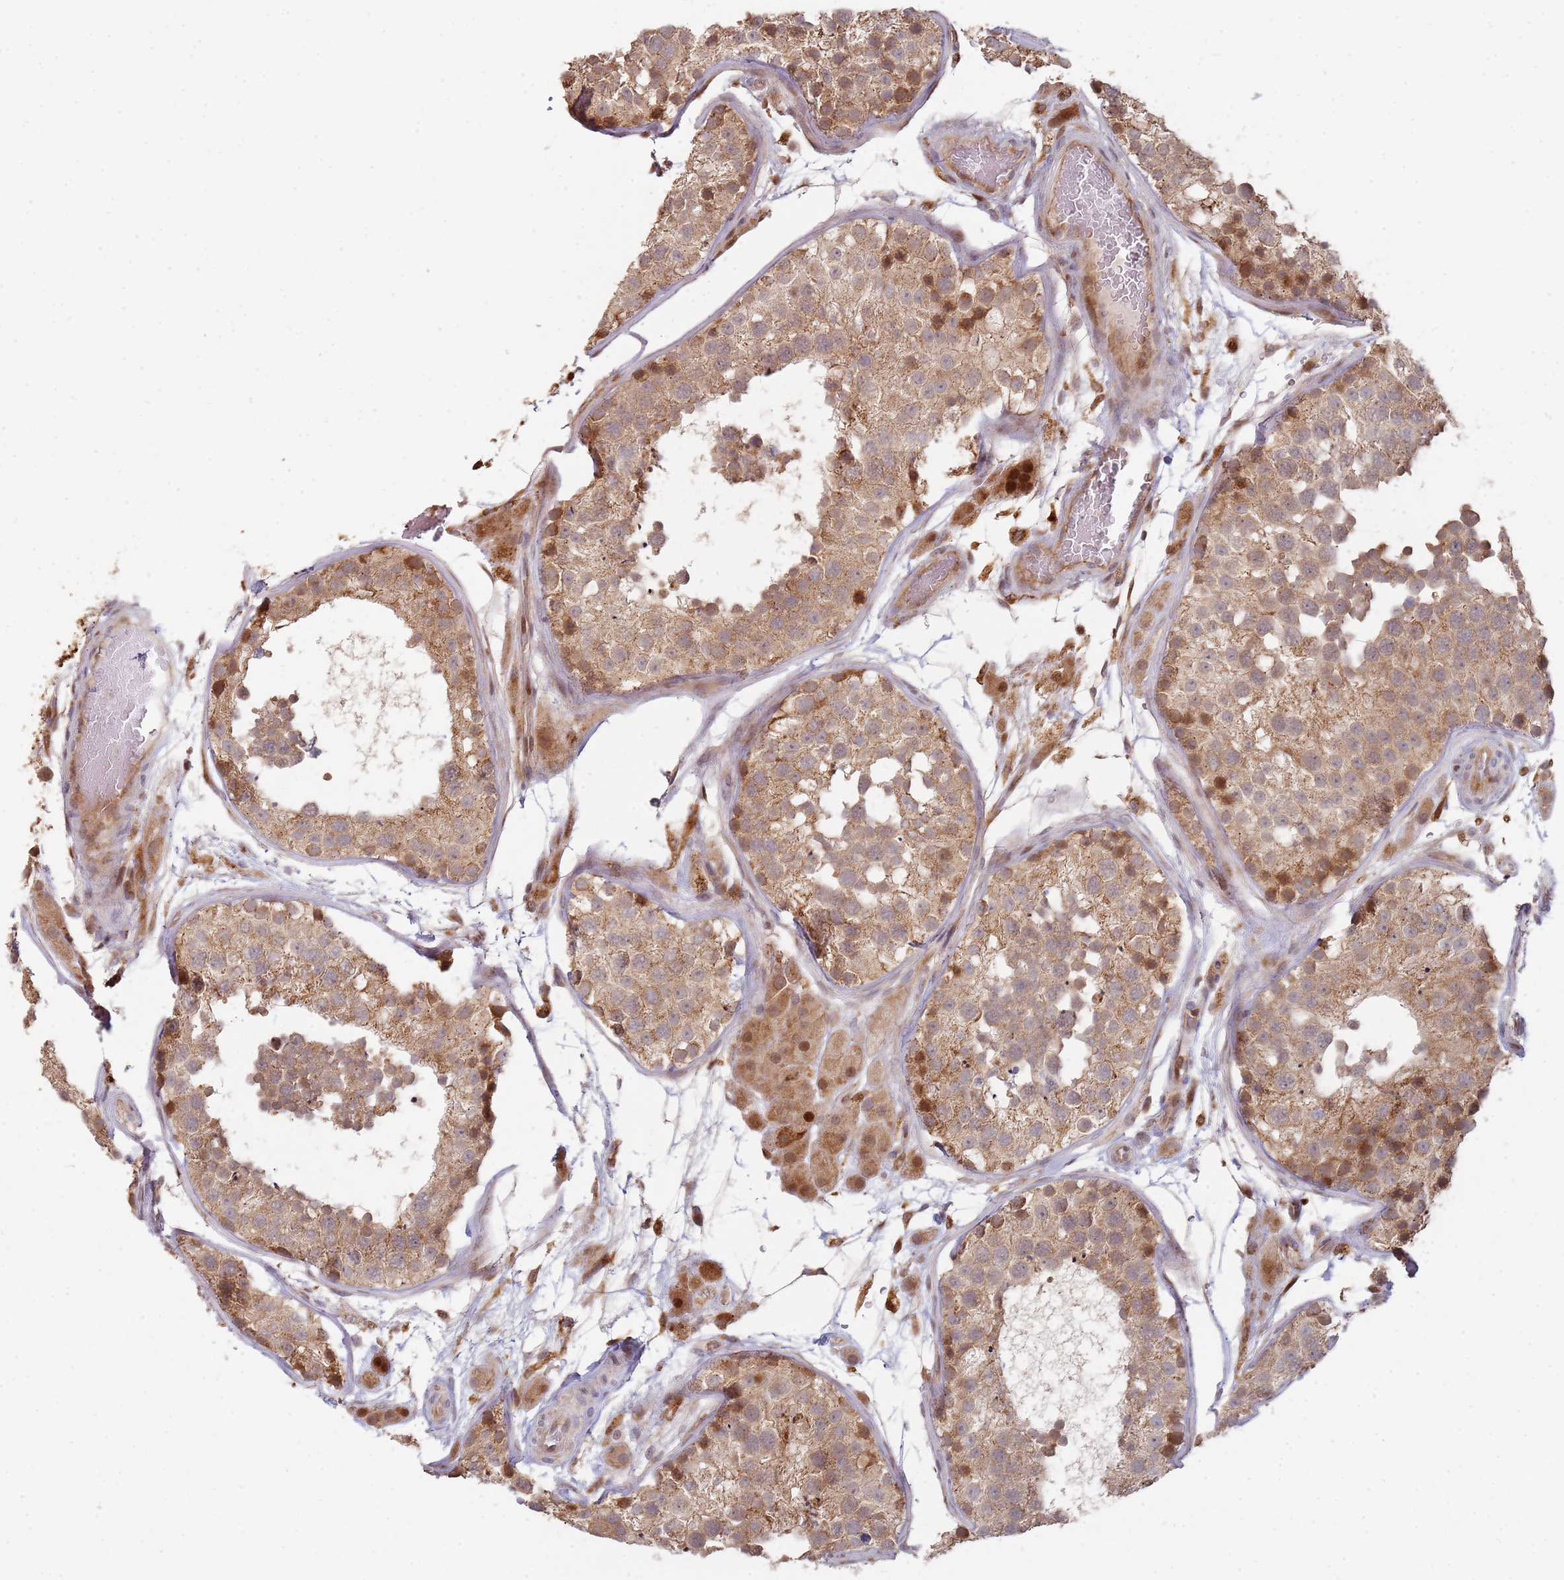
{"staining": {"intensity": "moderate", "quantity": ">75%", "location": "cytoplasmic/membranous"}, "tissue": "testis", "cell_type": "Cells in seminiferous ducts", "image_type": "normal", "snomed": [{"axis": "morphology", "description": "Normal tissue, NOS"}, {"axis": "topography", "description": "Testis"}], "caption": "About >75% of cells in seminiferous ducts in unremarkable testis demonstrate moderate cytoplasmic/membranous protein staining as visualized by brown immunohistochemical staining.", "gene": "MPEG1", "patient": {"sex": "male", "age": 26}}